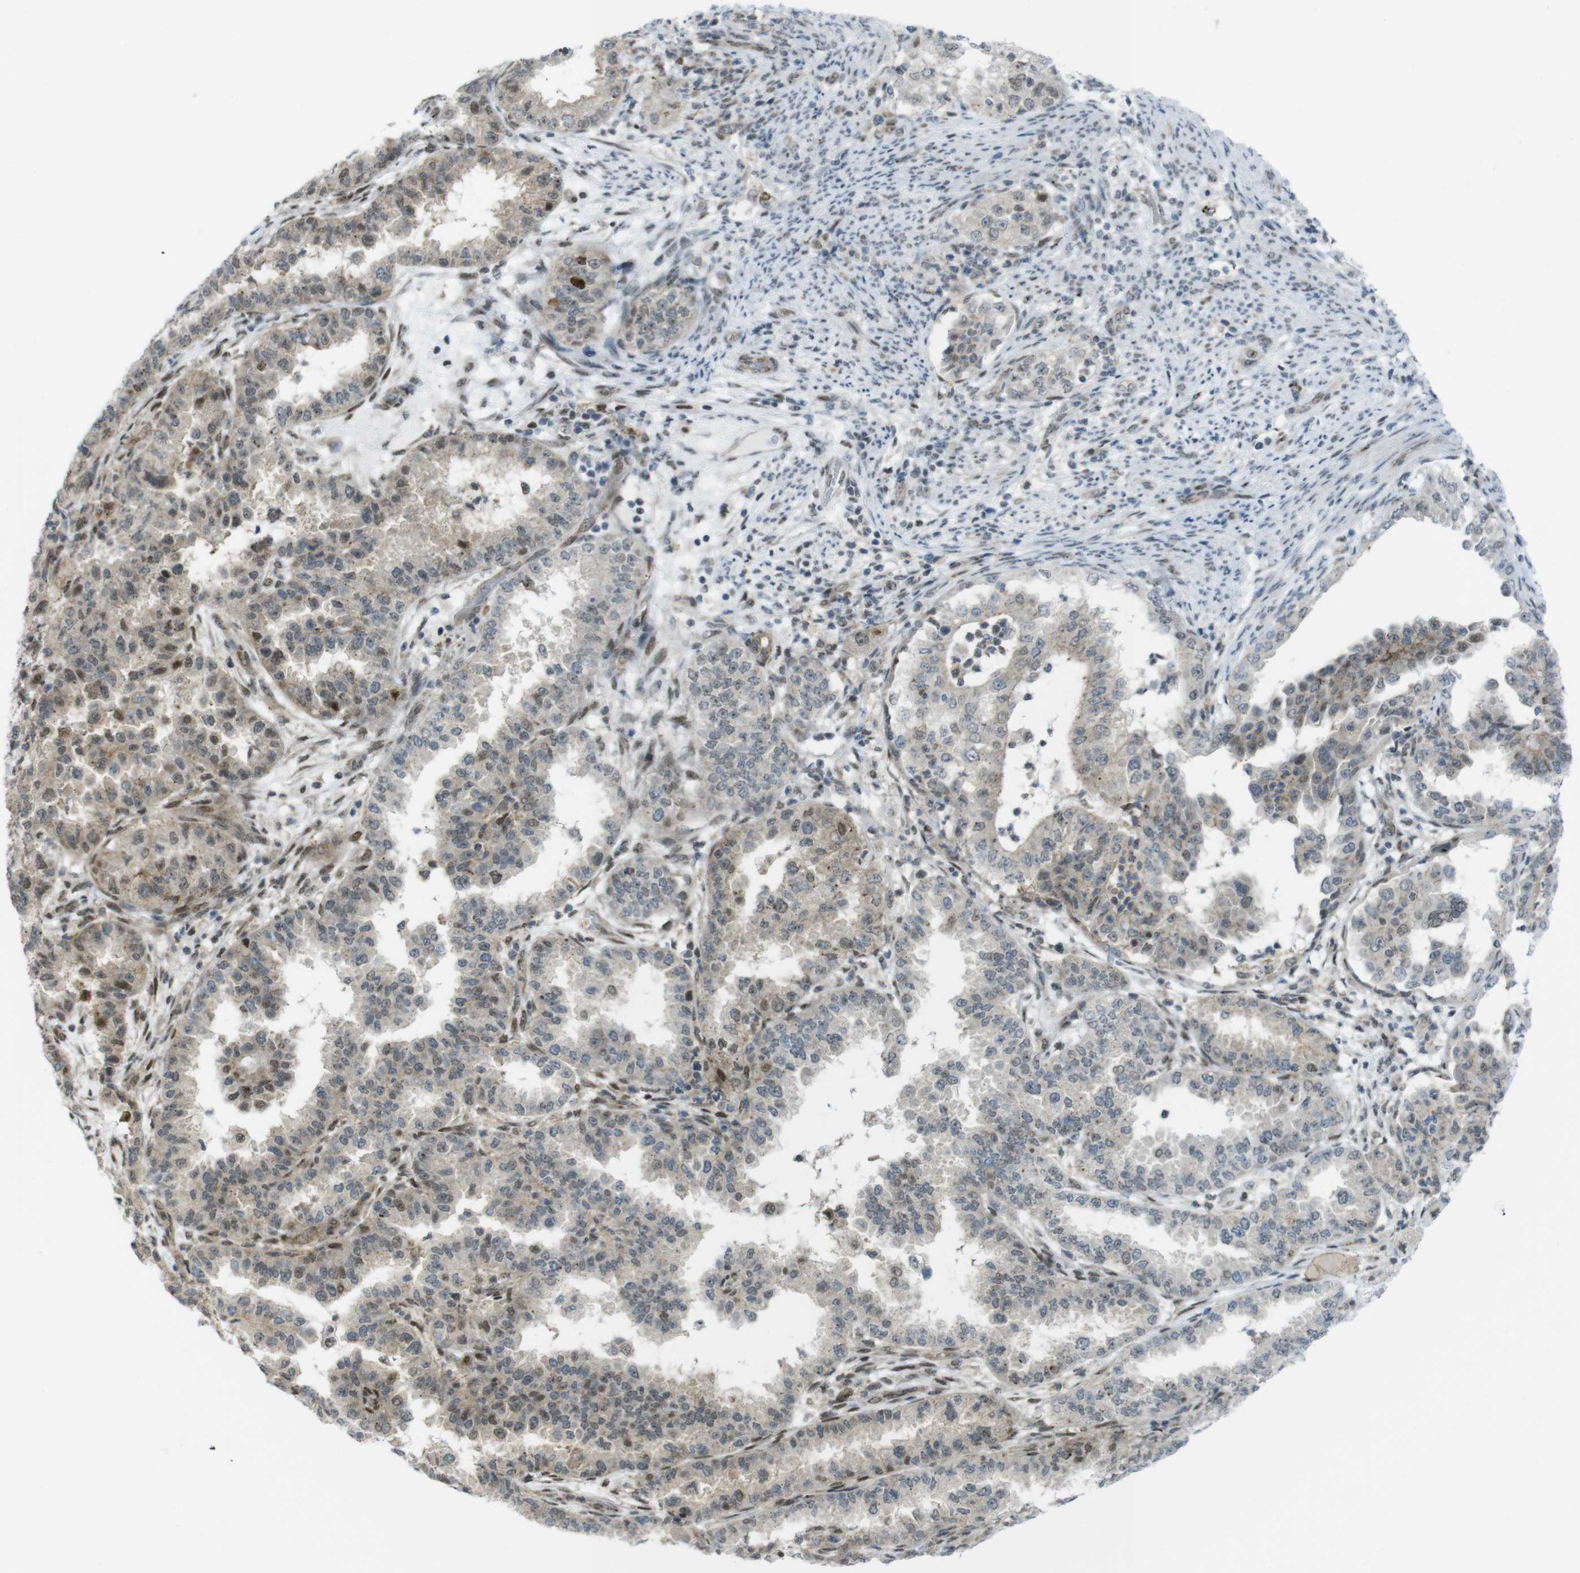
{"staining": {"intensity": "moderate", "quantity": "<25%", "location": "cytoplasmic/membranous,nuclear"}, "tissue": "endometrial cancer", "cell_type": "Tumor cells", "image_type": "cancer", "snomed": [{"axis": "morphology", "description": "Adenocarcinoma, NOS"}, {"axis": "topography", "description": "Endometrium"}], "caption": "Endometrial cancer stained with a brown dye reveals moderate cytoplasmic/membranous and nuclear positive positivity in approximately <25% of tumor cells.", "gene": "UBB", "patient": {"sex": "female", "age": 85}}